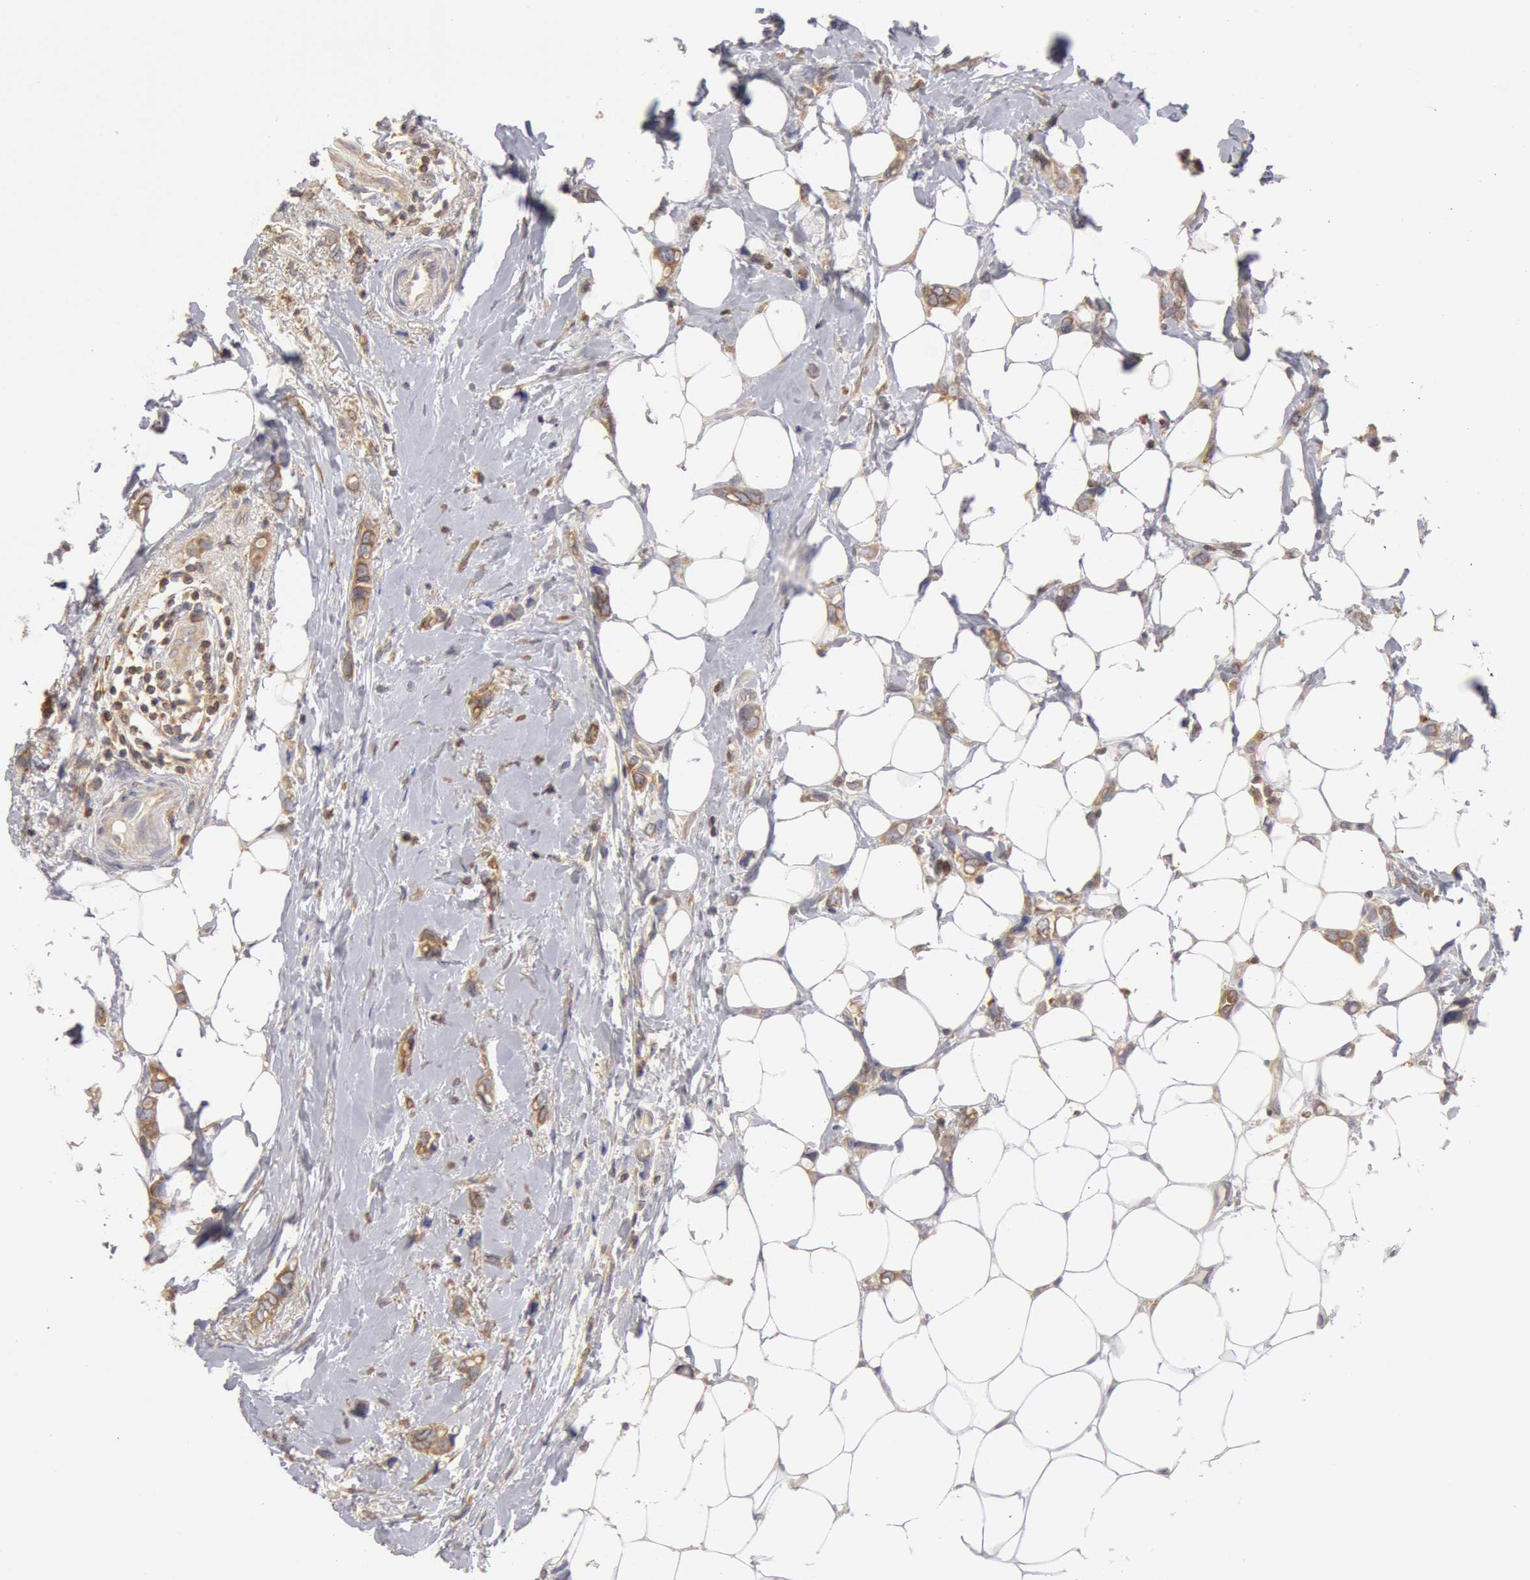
{"staining": {"intensity": "weak", "quantity": "25%-75%", "location": "cytoplasmic/membranous"}, "tissue": "breast cancer", "cell_type": "Tumor cells", "image_type": "cancer", "snomed": [{"axis": "morphology", "description": "Duct carcinoma"}, {"axis": "topography", "description": "Breast"}], "caption": "Immunohistochemical staining of breast cancer displays weak cytoplasmic/membranous protein positivity in approximately 25%-75% of tumor cells.", "gene": "OSBPL8", "patient": {"sex": "female", "age": 72}}